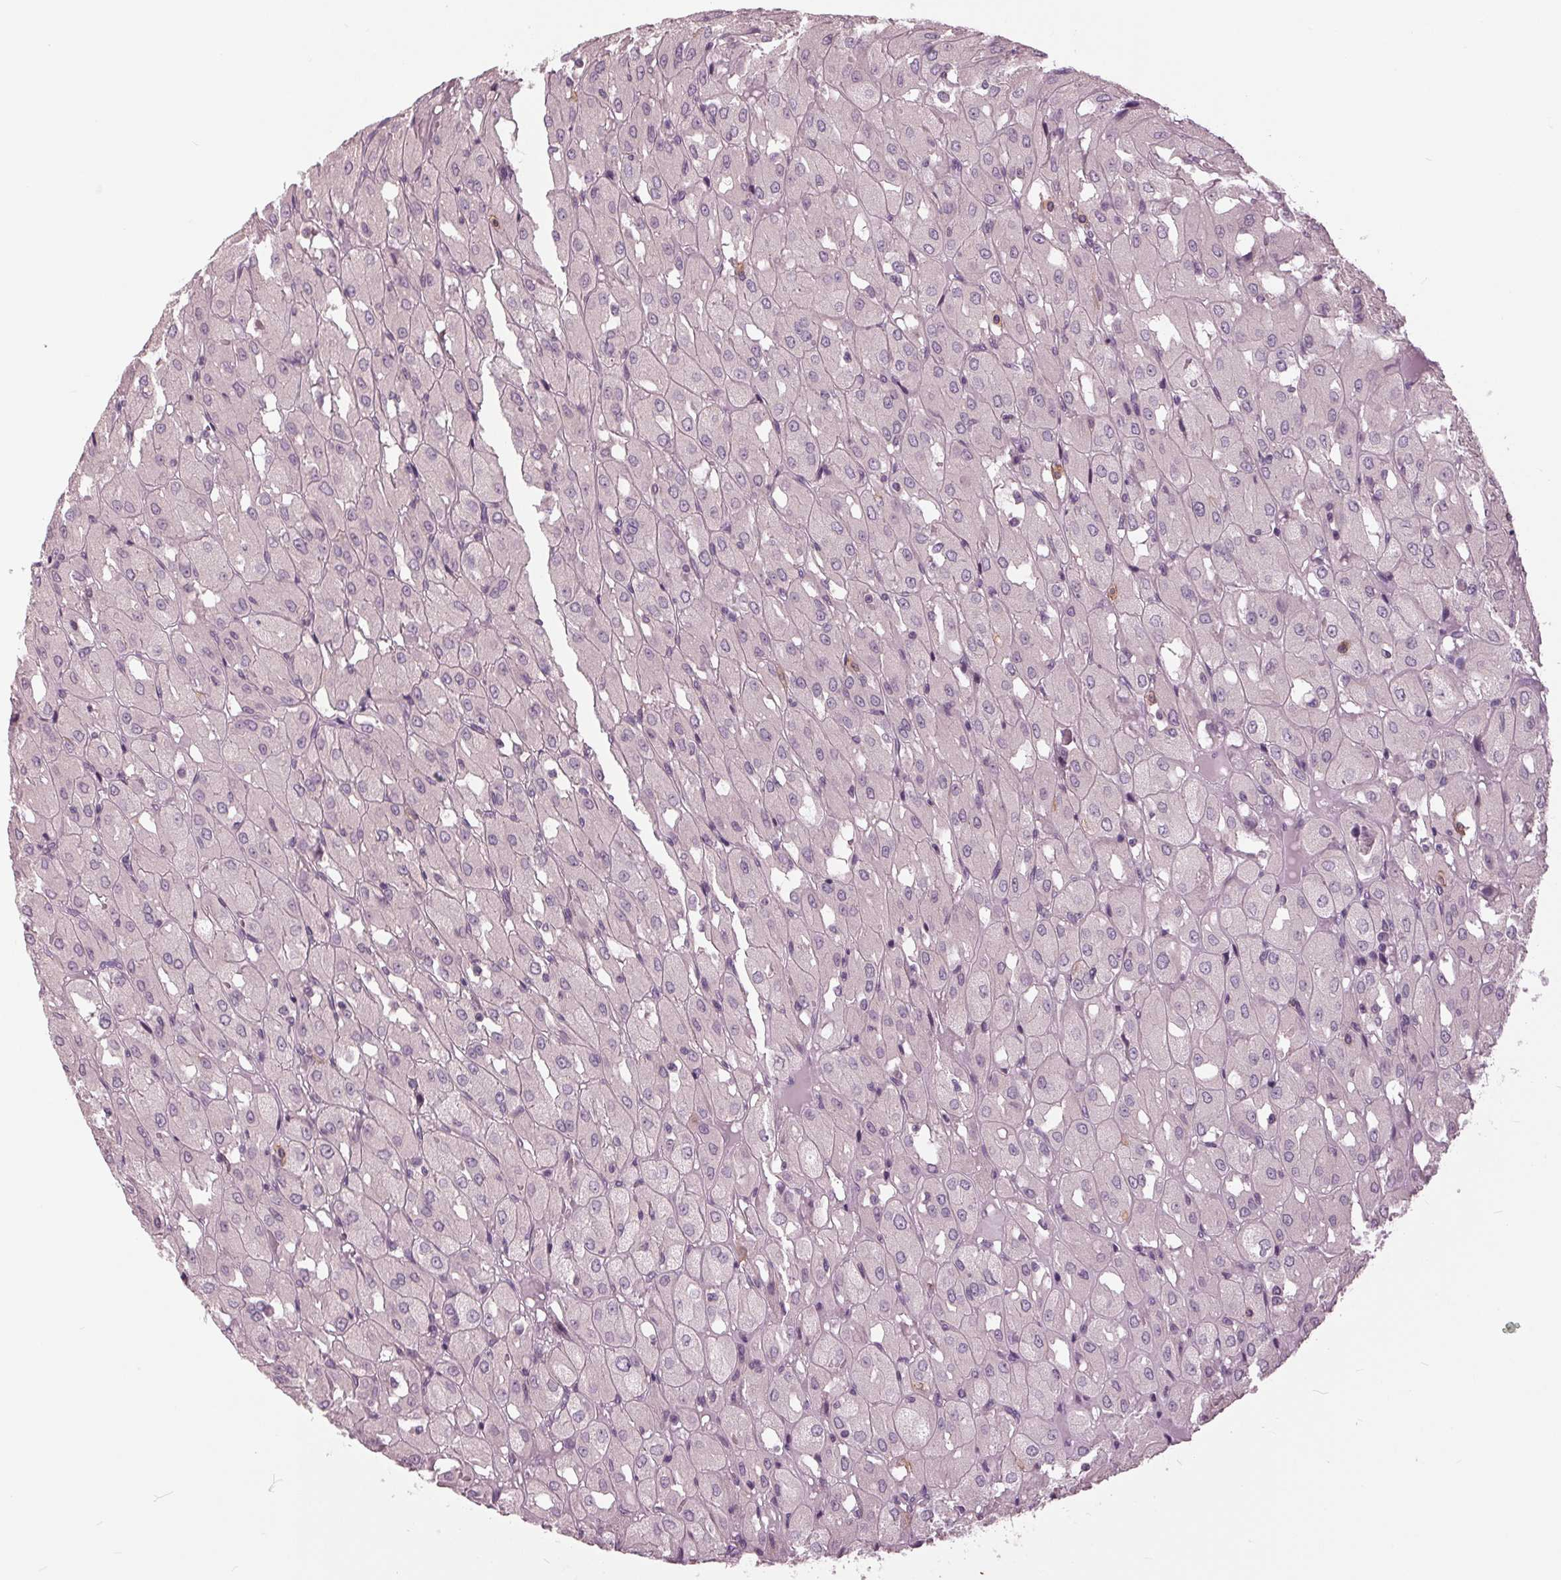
{"staining": {"intensity": "negative", "quantity": "none", "location": "none"}, "tissue": "renal cancer", "cell_type": "Tumor cells", "image_type": "cancer", "snomed": [{"axis": "morphology", "description": "Adenocarcinoma, NOS"}, {"axis": "topography", "description": "Kidney"}], "caption": "The immunohistochemistry histopathology image has no significant staining in tumor cells of renal cancer tissue. (Brightfield microscopy of DAB immunohistochemistry (IHC) at high magnification).", "gene": "SIGLEC6", "patient": {"sex": "male", "age": 72}}